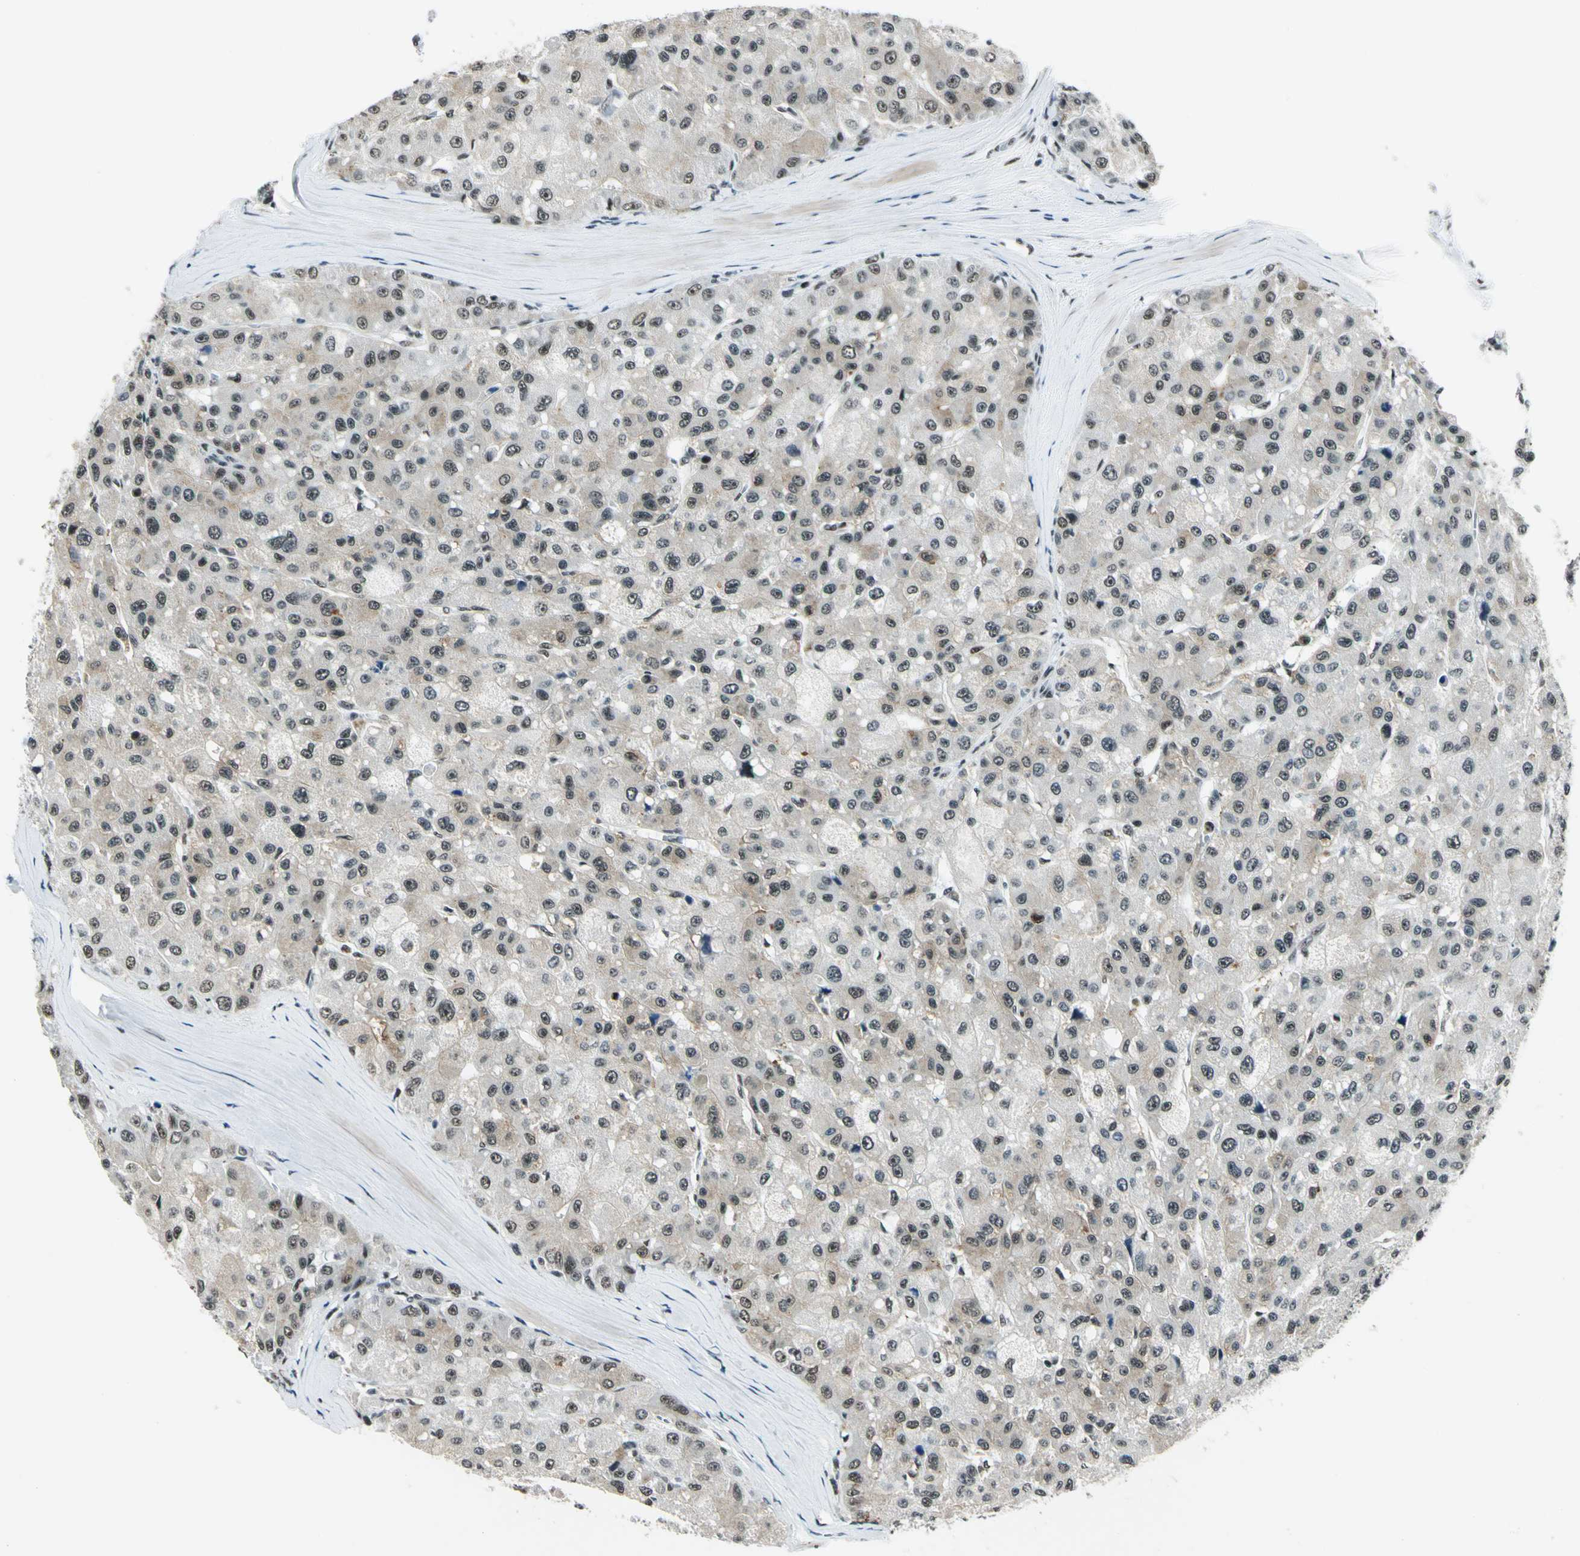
{"staining": {"intensity": "moderate", "quantity": ">75%", "location": "cytoplasmic/membranous,nuclear"}, "tissue": "liver cancer", "cell_type": "Tumor cells", "image_type": "cancer", "snomed": [{"axis": "morphology", "description": "Carcinoma, Hepatocellular, NOS"}, {"axis": "topography", "description": "Liver"}], "caption": "Tumor cells show moderate cytoplasmic/membranous and nuclear positivity in approximately >75% of cells in hepatocellular carcinoma (liver). The staining was performed using DAB (3,3'-diaminobenzidine) to visualize the protein expression in brown, while the nuclei were stained in blue with hematoxylin (Magnification: 20x).", "gene": "KAT6B", "patient": {"sex": "male", "age": 80}}